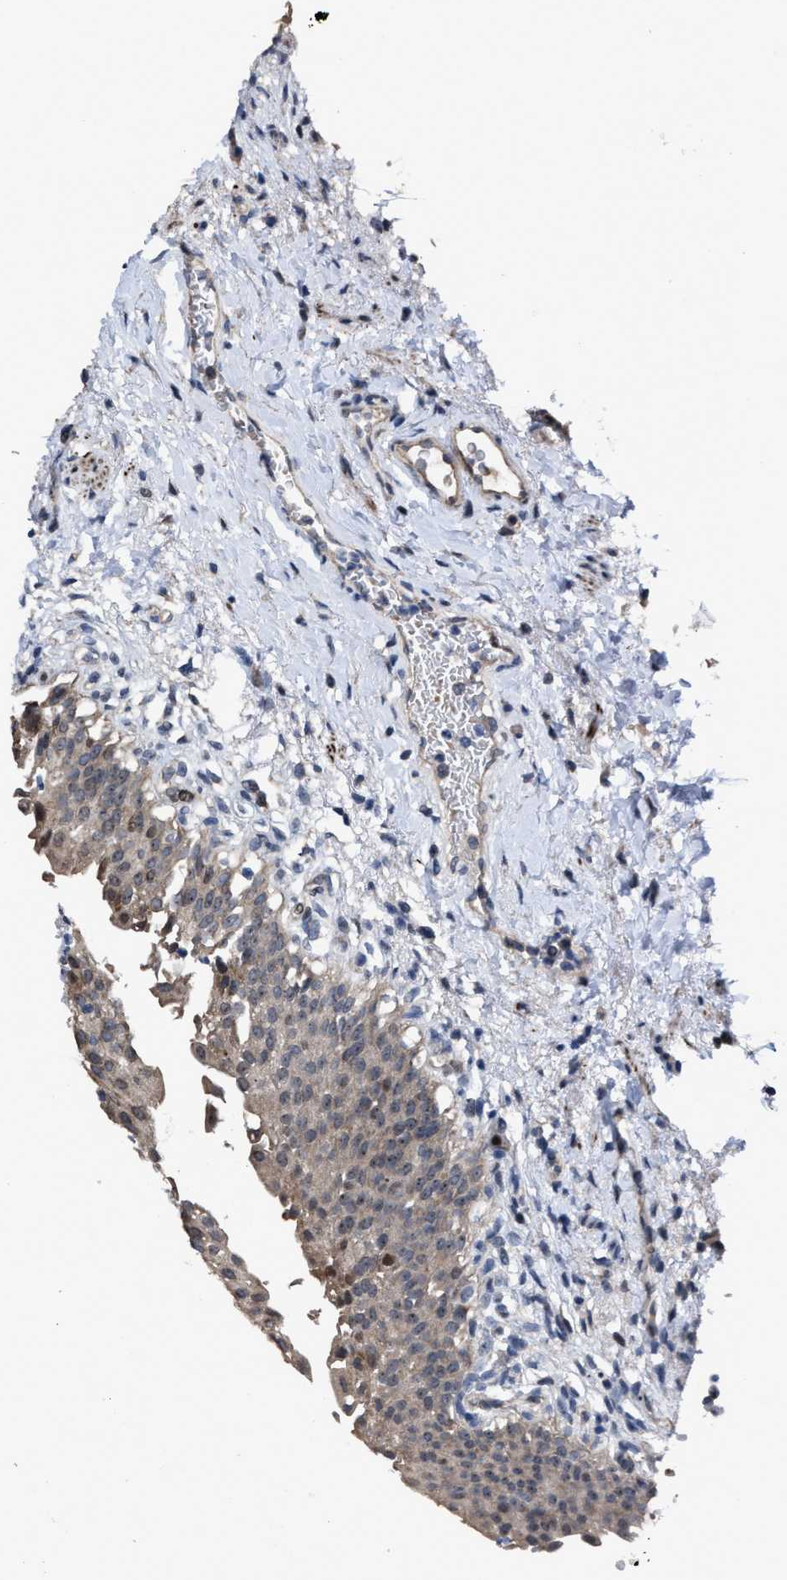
{"staining": {"intensity": "moderate", "quantity": ">75%", "location": "cytoplasmic/membranous,nuclear"}, "tissue": "urinary bladder", "cell_type": "Urothelial cells", "image_type": "normal", "snomed": [{"axis": "morphology", "description": "Normal tissue, NOS"}, {"axis": "topography", "description": "Urinary bladder"}], "caption": "Immunohistochemical staining of normal human urinary bladder demonstrates moderate cytoplasmic/membranous,nuclear protein expression in about >75% of urothelial cells. The staining is performed using DAB (3,3'-diaminobenzidine) brown chromogen to label protein expression. The nuclei are counter-stained blue using hematoxylin.", "gene": "HAUS6", "patient": {"sex": "female", "age": 60}}